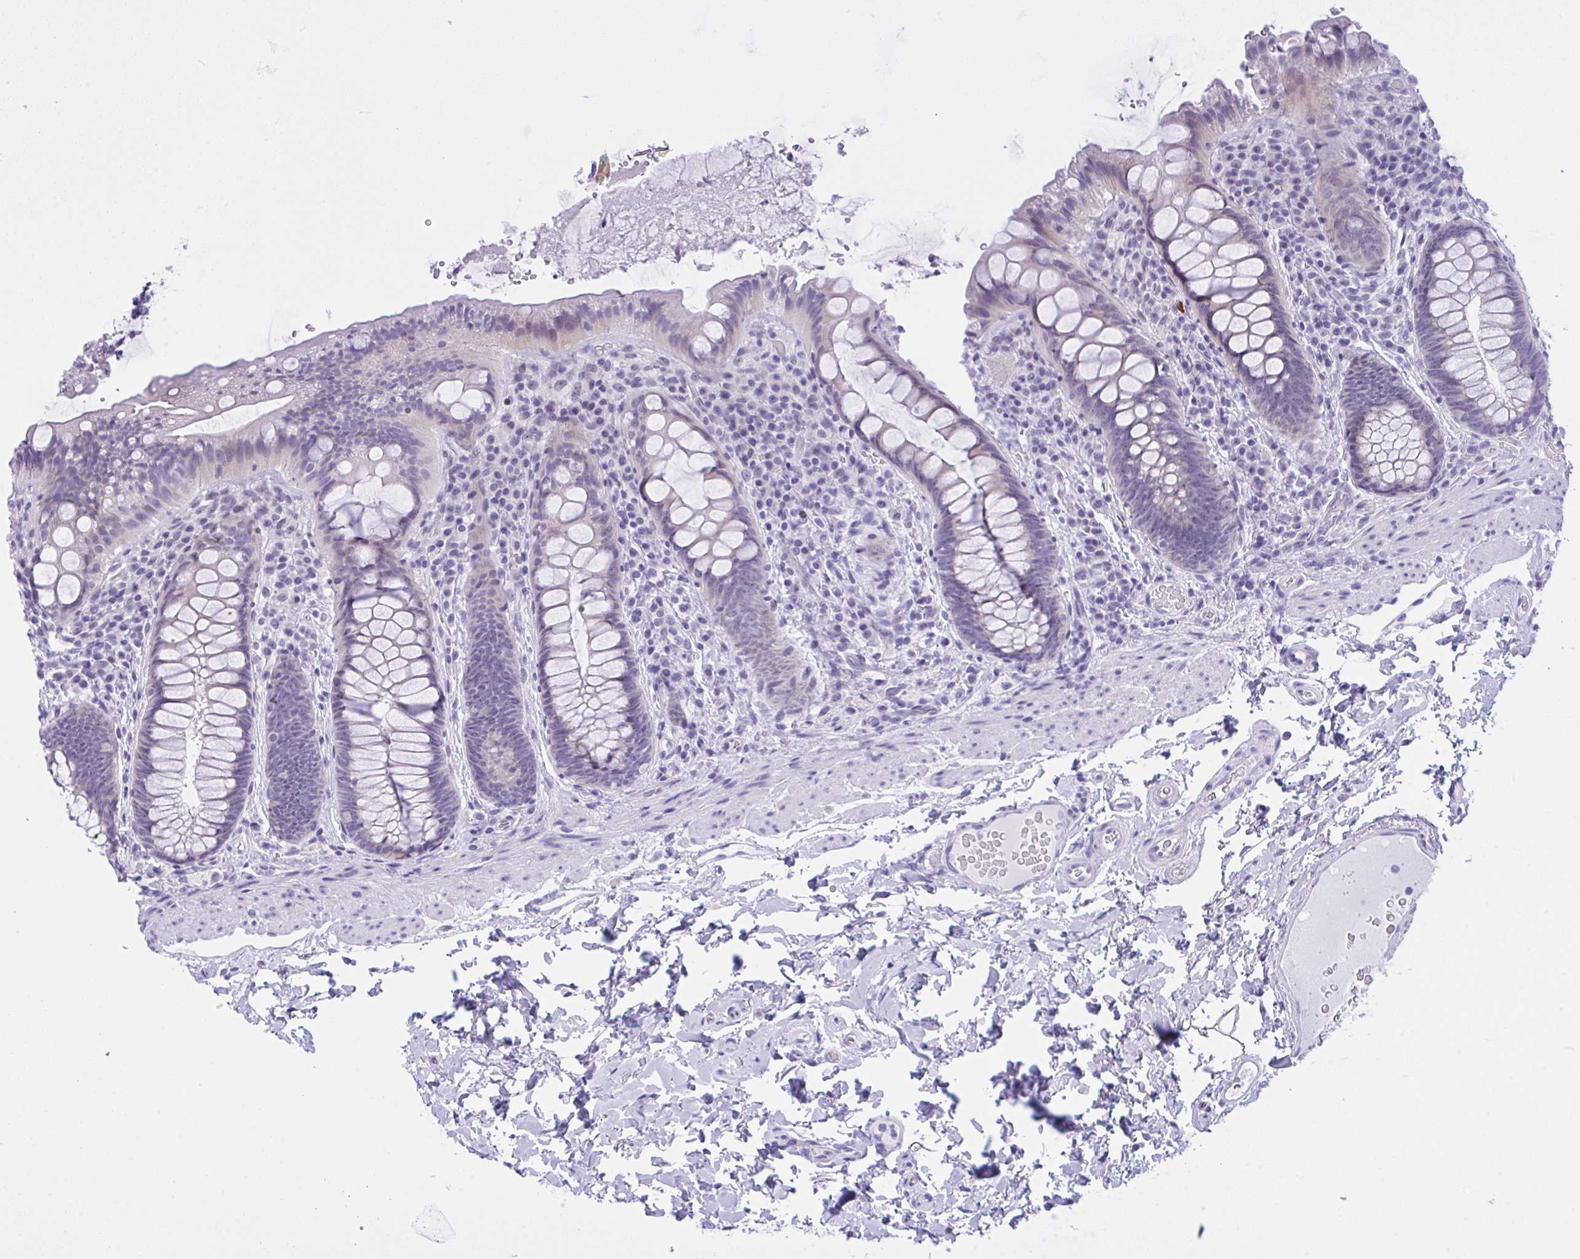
{"staining": {"intensity": "negative", "quantity": "none", "location": "none"}, "tissue": "rectum", "cell_type": "Glandular cells", "image_type": "normal", "snomed": [{"axis": "morphology", "description": "Normal tissue, NOS"}, {"axis": "topography", "description": "Rectum"}], "caption": "High magnification brightfield microscopy of normal rectum stained with DAB (brown) and counterstained with hematoxylin (blue): glandular cells show no significant staining. (DAB (3,3'-diaminobenzidine) IHC with hematoxylin counter stain).", "gene": "YBX2", "patient": {"sex": "female", "age": 69}}